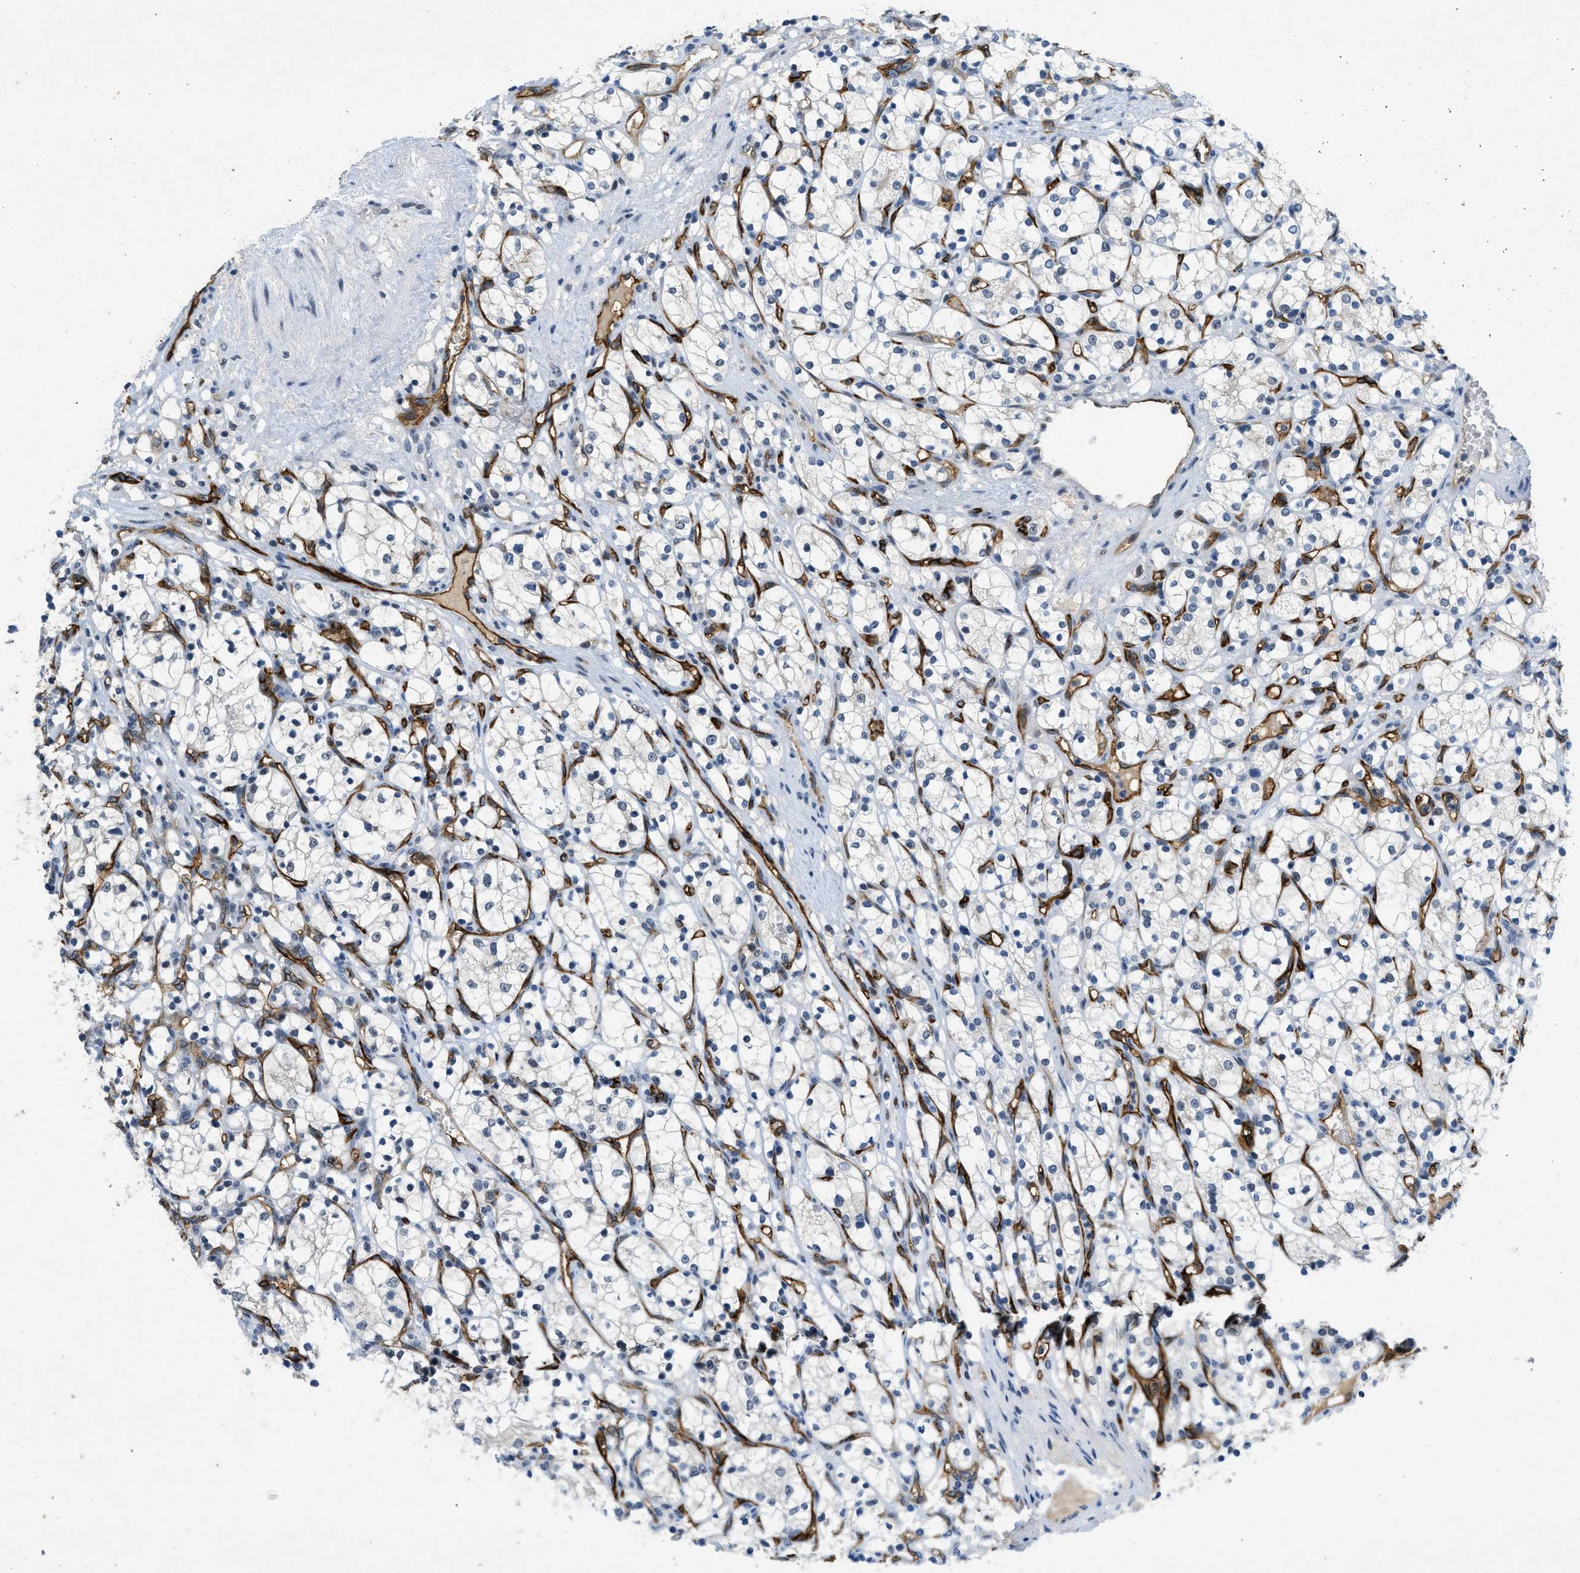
{"staining": {"intensity": "negative", "quantity": "none", "location": "none"}, "tissue": "renal cancer", "cell_type": "Tumor cells", "image_type": "cancer", "snomed": [{"axis": "morphology", "description": "Adenocarcinoma, NOS"}, {"axis": "topography", "description": "Kidney"}], "caption": "Immunohistochemistry of human renal cancer shows no expression in tumor cells.", "gene": "SLCO2A1", "patient": {"sex": "female", "age": 69}}